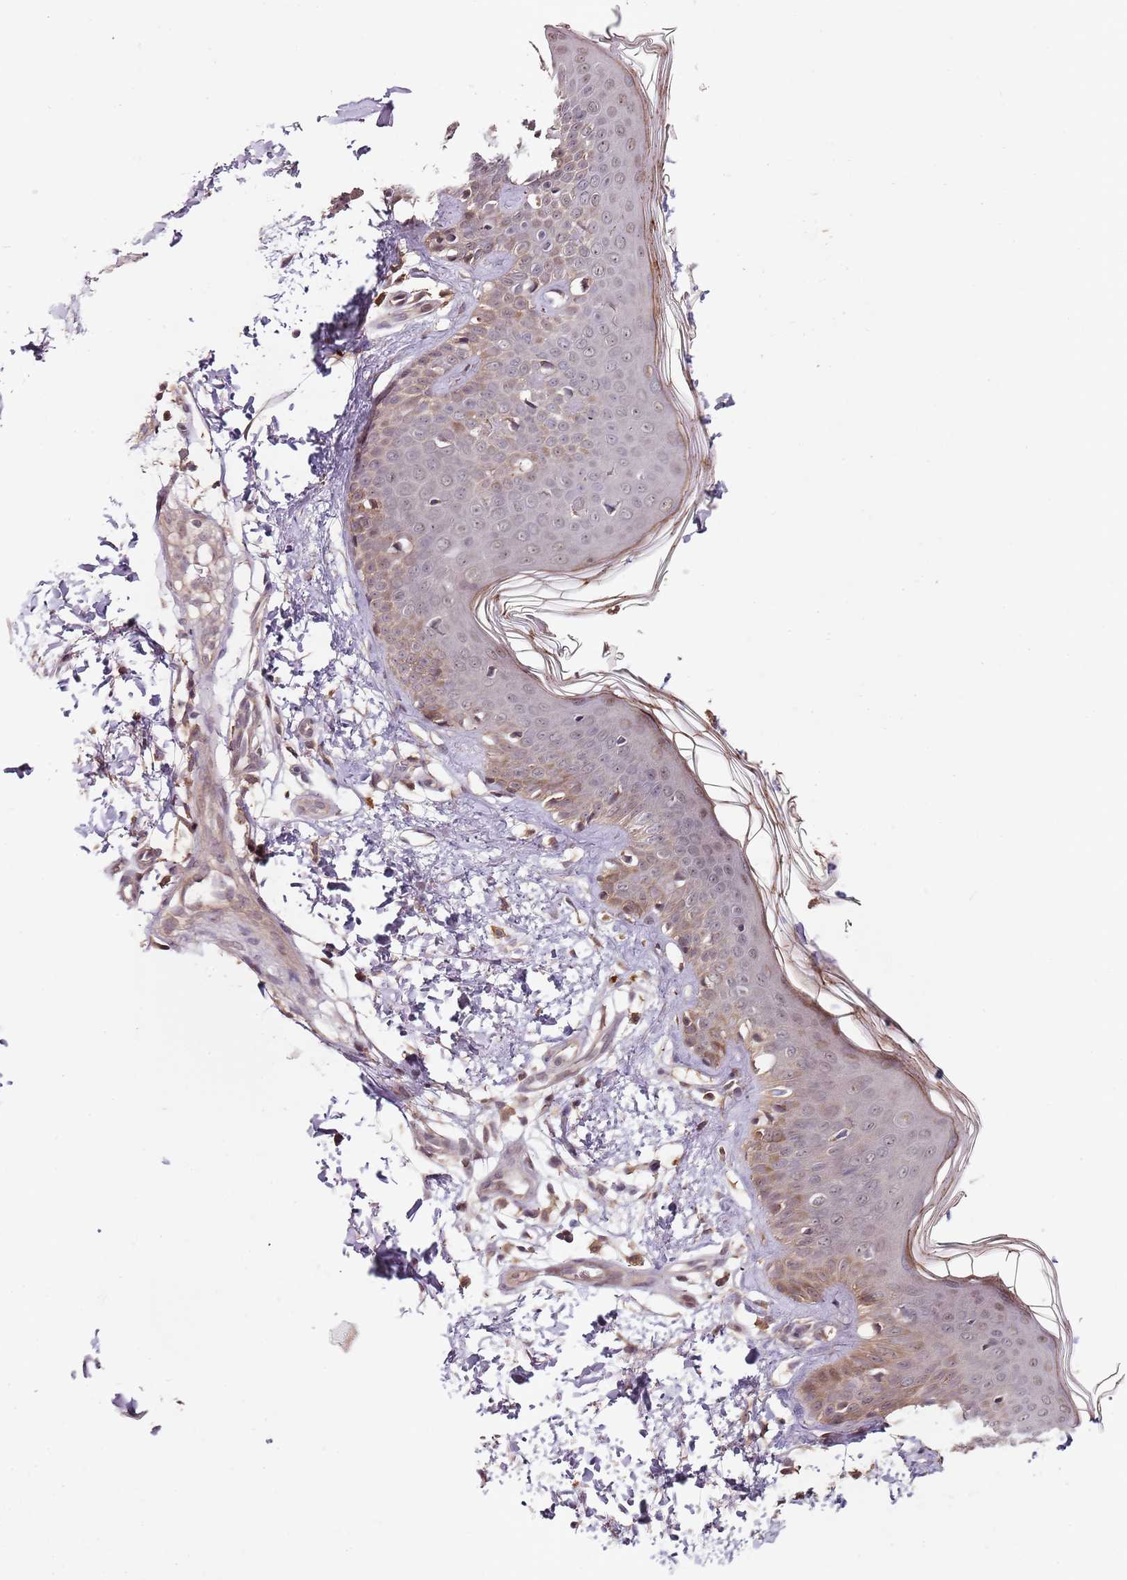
{"staining": {"intensity": "moderate", "quantity": ">75%", "location": "cytoplasmic/membranous,nuclear"}, "tissue": "skin", "cell_type": "Fibroblasts", "image_type": "normal", "snomed": [{"axis": "morphology", "description": "Normal tissue, NOS"}, {"axis": "topography", "description": "Skin"}], "caption": "High-power microscopy captured an immunohistochemistry image of unremarkable skin, revealing moderate cytoplasmic/membranous,nuclear positivity in approximately >75% of fibroblasts. (DAB (3,3'-diaminobenzidine) = brown stain, brightfield microscopy at high magnification).", "gene": "LIN37", "patient": {"sex": "male", "age": 37}}